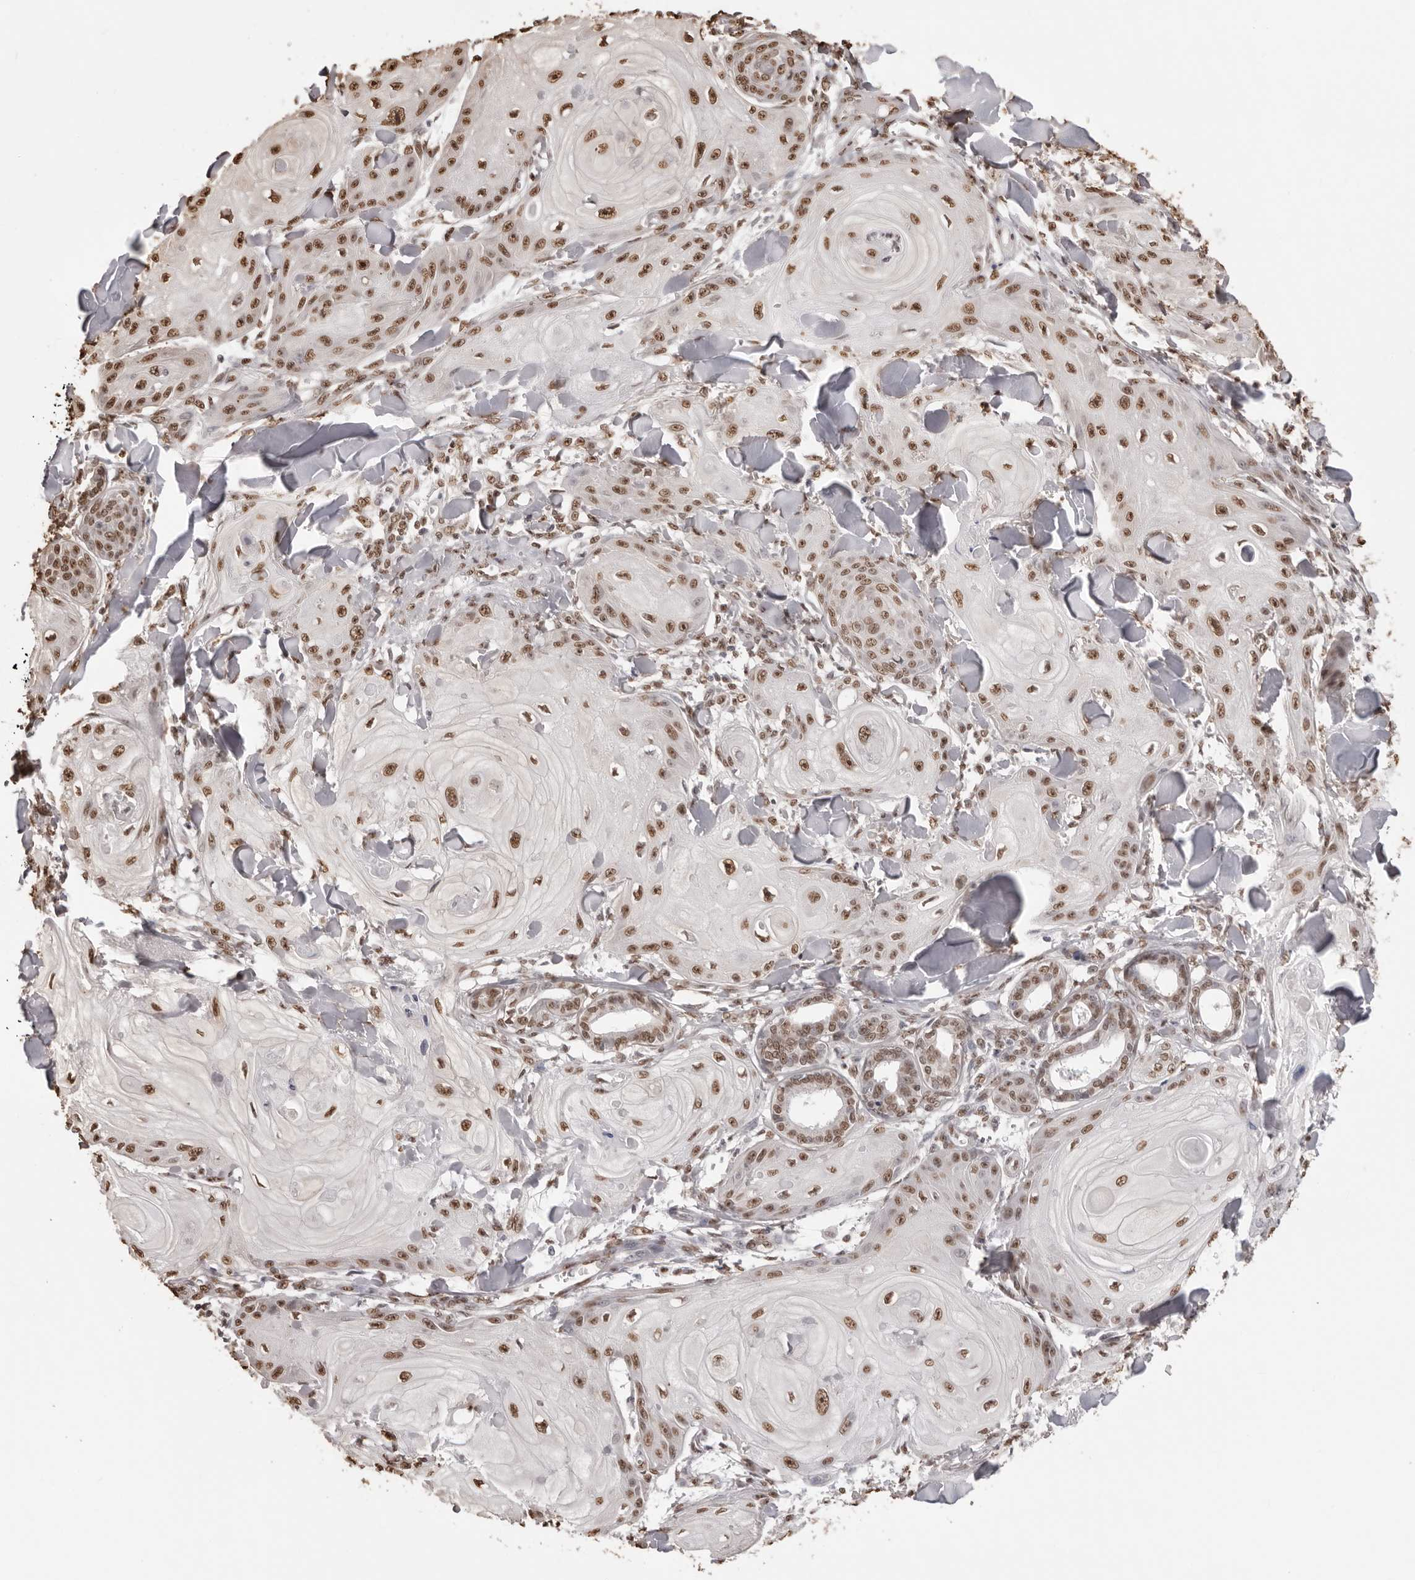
{"staining": {"intensity": "moderate", "quantity": ">75%", "location": "nuclear"}, "tissue": "skin cancer", "cell_type": "Tumor cells", "image_type": "cancer", "snomed": [{"axis": "morphology", "description": "Squamous cell carcinoma, NOS"}, {"axis": "topography", "description": "Skin"}], "caption": "Tumor cells exhibit medium levels of moderate nuclear expression in about >75% of cells in human squamous cell carcinoma (skin).", "gene": "OLIG3", "patient": {"sex": "male", "age": 74}}